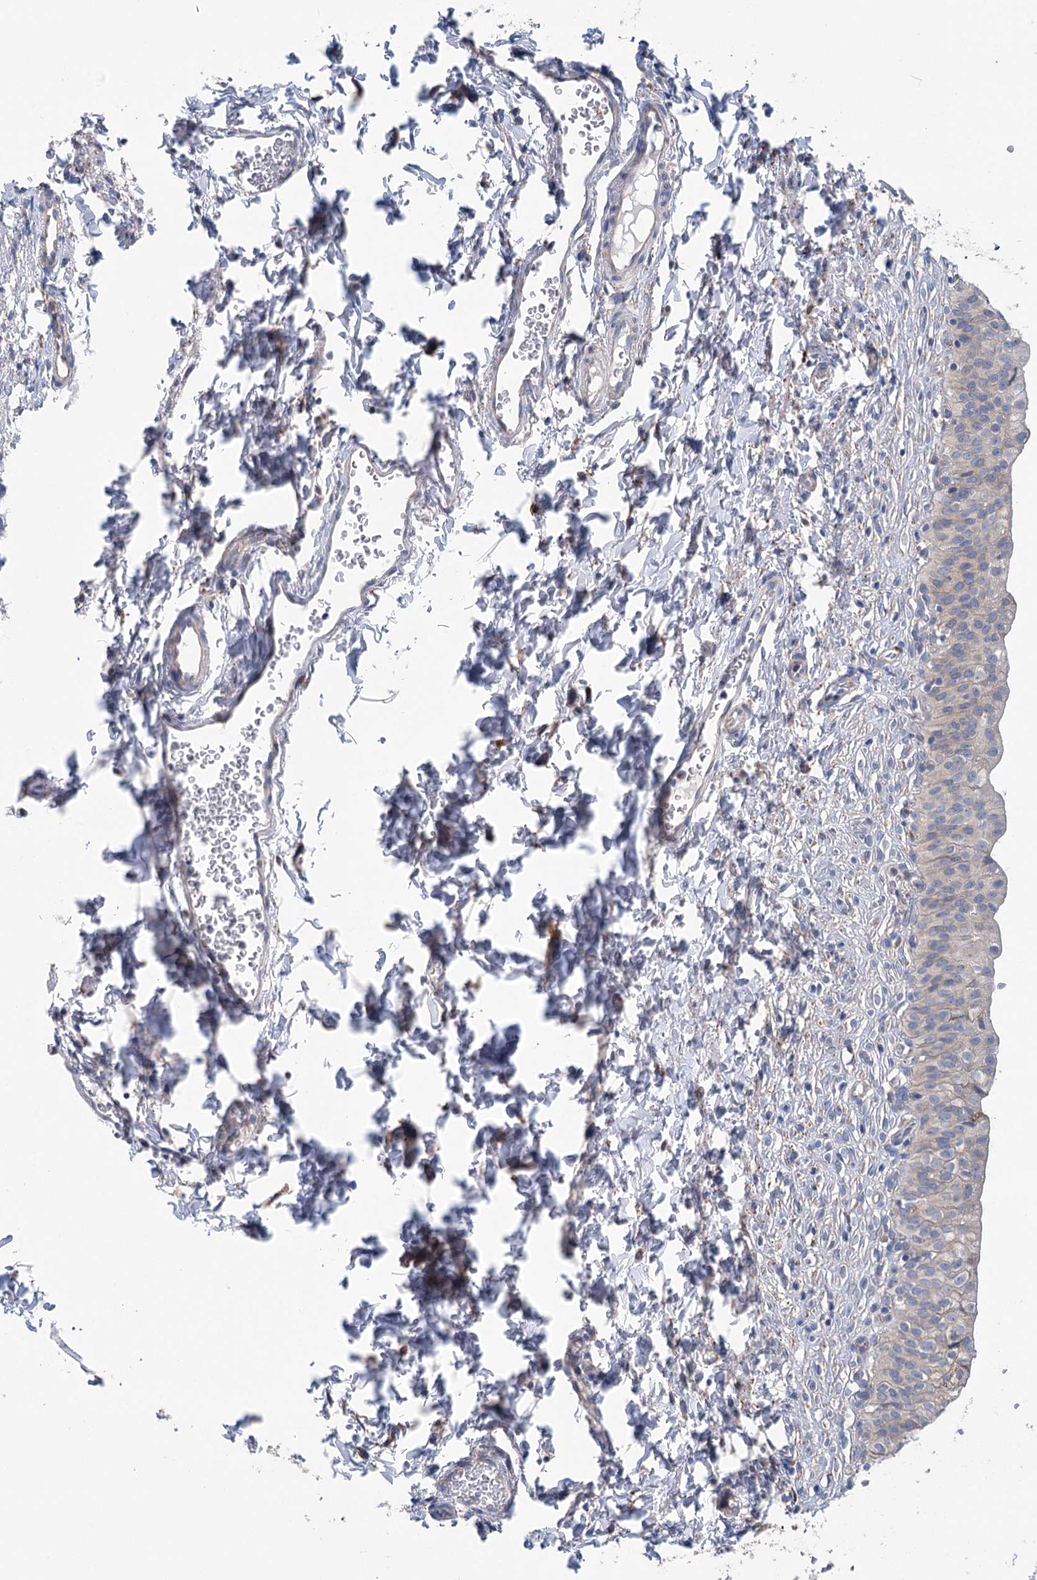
{"staining": {"intensity": "weak", "quantity": "<25%", "location": "cytoplasmic/membranous"}, "tissue": "urinary bladder", "cell_type": "Urothelial cells", "image_type": "normal", "snomed": [{"axis": "morphology", "description": "Normal tissue, NOS"}, {"axis": "topography", "description": "Urinary bladder"}], "caption": "IHC micrograph of benign urinary bladder stained for a protein (brown), which demonstrates no staining in urothelial cells. (Brightfield microscopy of DAB (3,3'-diaminobenzidine) immunohistochemistry at high magnification).", "gene": "METTL24", "patient": {"sex": "male", "age": 55}}